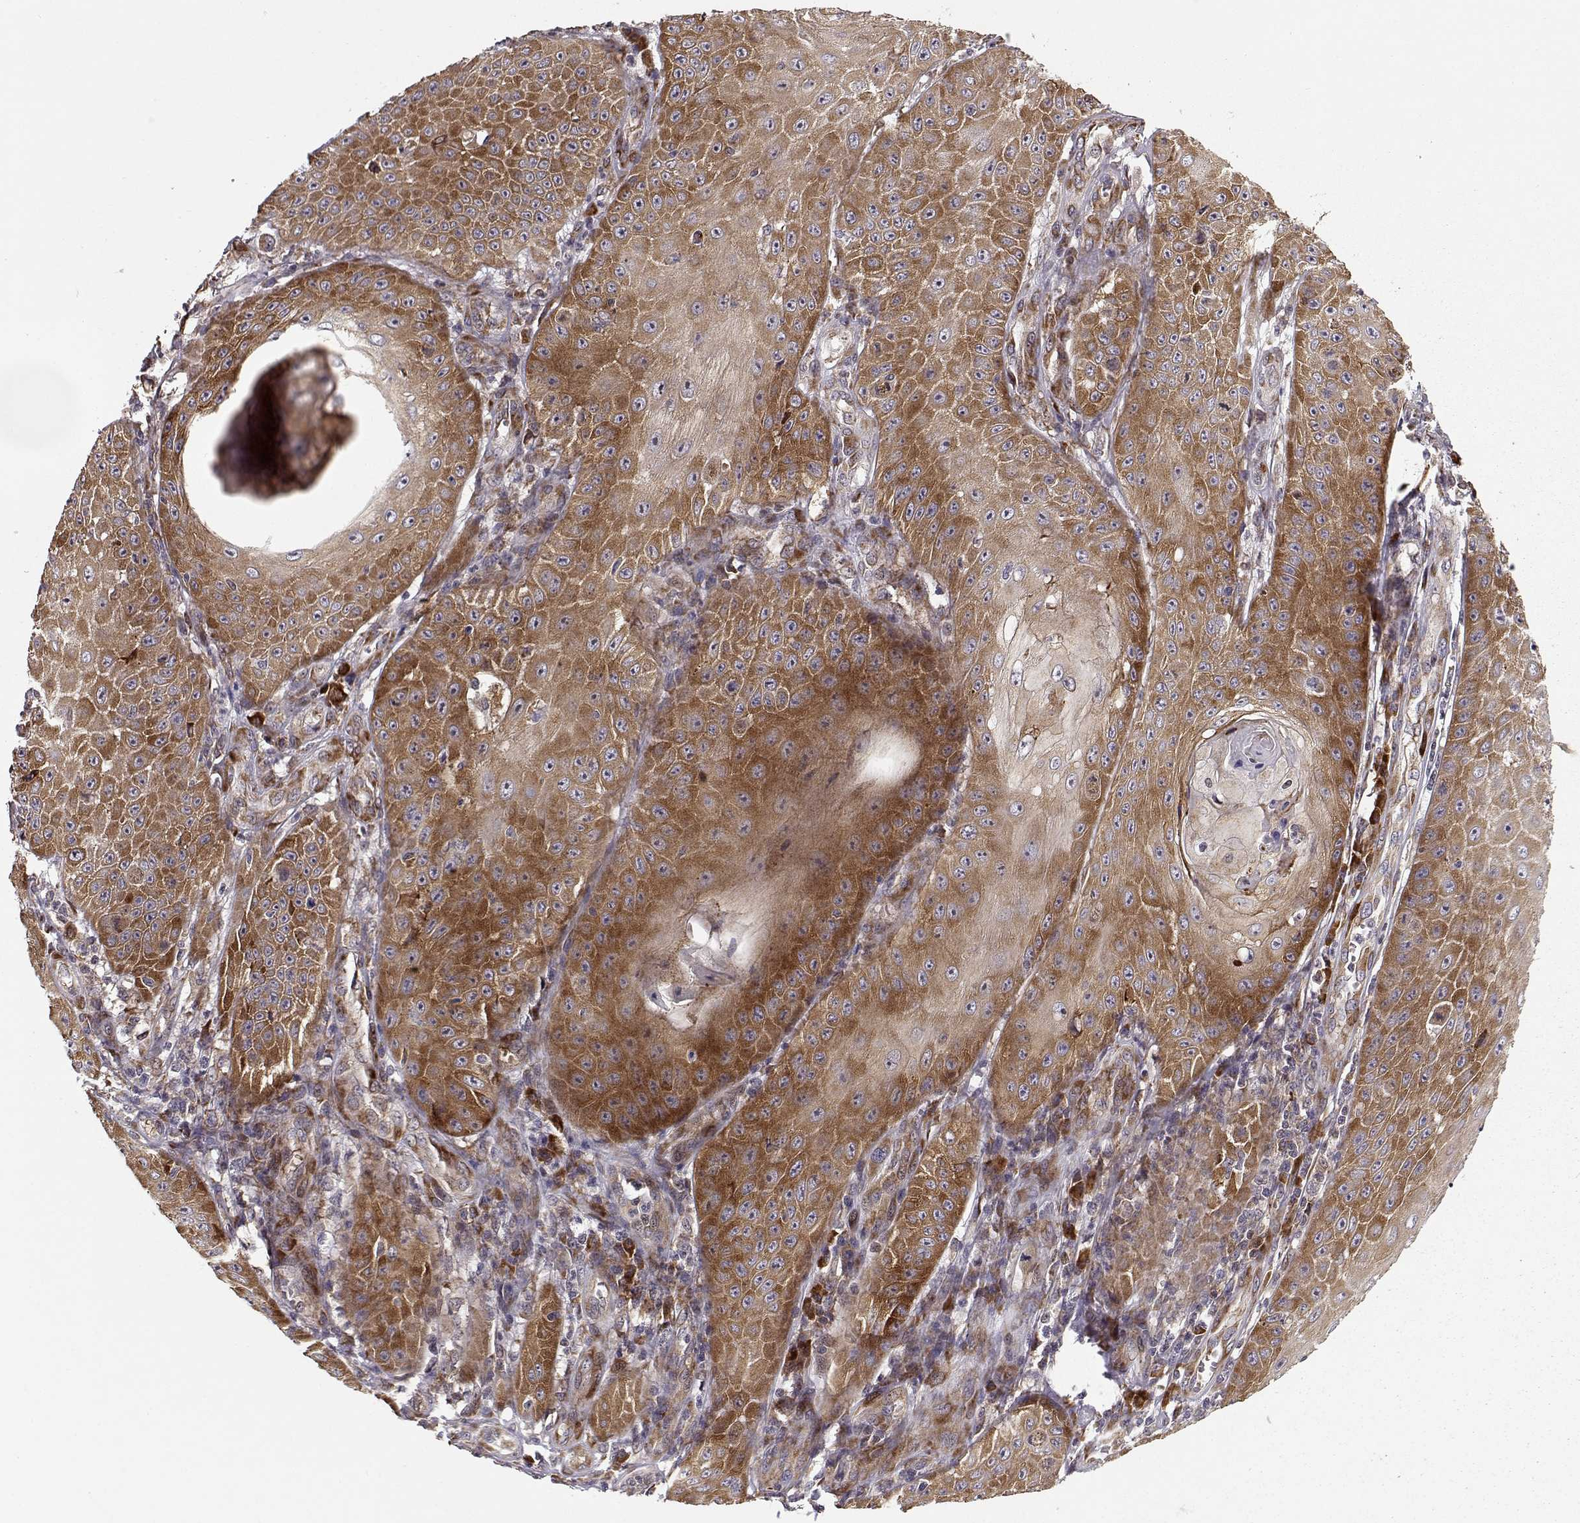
{"staining": {"intensity": "strong", "quantity": "25%-75%", "location": "cytoplasmic/membranous"}, "tissue": "skin cancer", "cell_type": "Tumor cells", "image_type": "cancer", "snomed": [{"axis": "morphology", "description": "Squamous cell carcinoma, NOS"}, {"axis": "topography", "description": "Skin"}], "caption": "IHC micrograph of skin cancer stained for a protein (brown), which displays high levels of strong cytoplasmic/membranous expression in about 25%-75% of tumor cells.", "gene": "RPL31", "patient": {"sex": "male", "age": 70}}